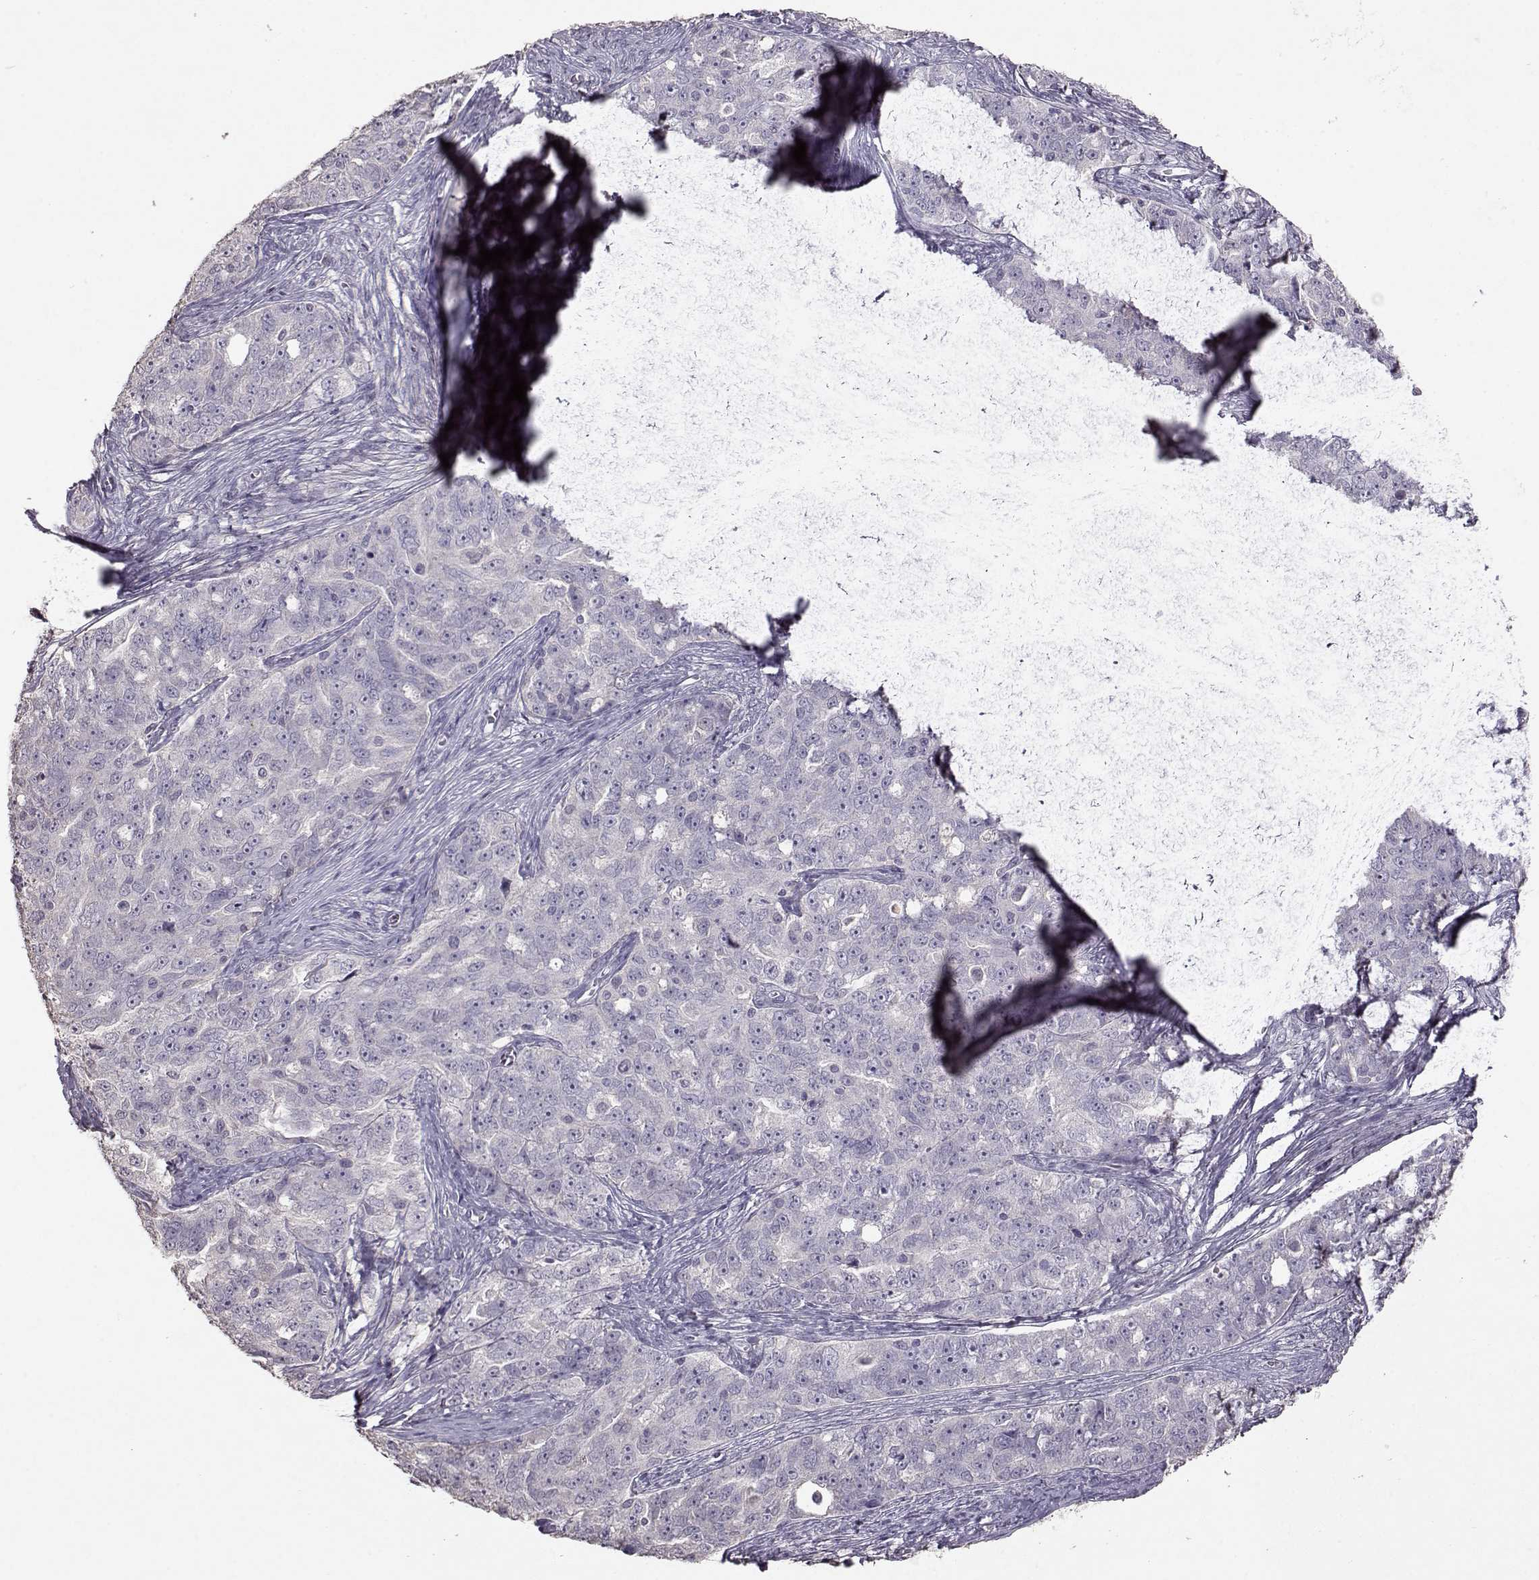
{"staining": {"intensity": "negative", "quantity": "none", "location": "none"}, "tissue": "ovarian cancer", "cell_type": "Tumor cells", "image_type": "cancer", "snomed": [{"axis": "morphology", "description": "Cystadenocarcinoma, serous, NOS"}, {"axis": "topography", "description": "Ovary"}], "caption": "Micrograph shows no protein staining in tumor cells of serous cystadenocarcinoma (ovarian) tissue.", "gene": "PMCH", "patient": {"sex": "female", "age": 51}}